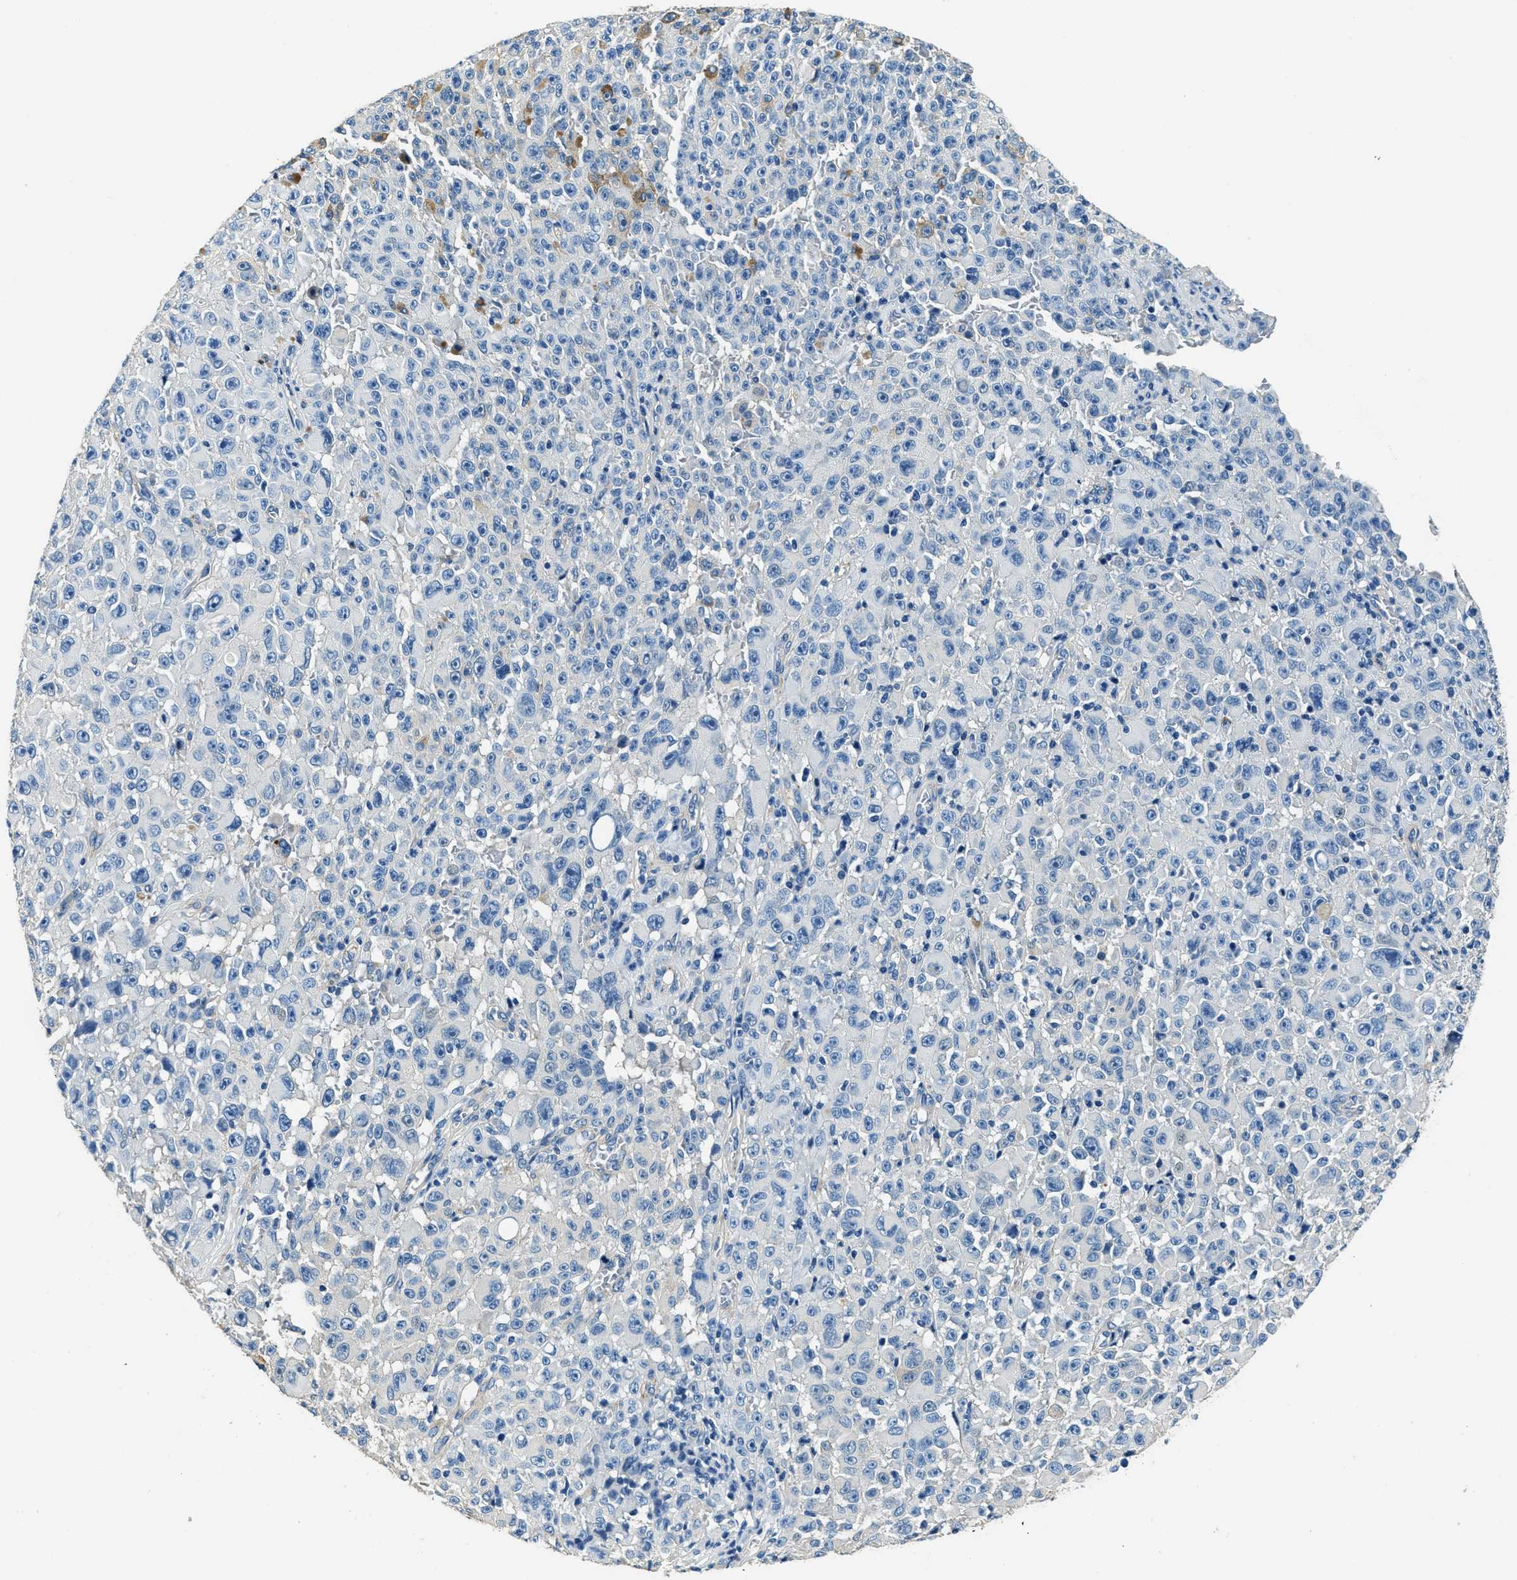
{"staining": {"intensity": "negative", "quantity": "none", "location": "none"}, "tissue": "melanoma", "cell_type": "Tumor cells", "image_type": "cancer", "snomed": [{"axis": "morphology", "description": "Malignant melanoma, NOS"}, {"axis": "topography", "description": "Skin"}], "caption": "This is a histopathology image of IHC staining of malignant melanoma, which shows no staining in tumor cells. (IHC, brightfield microscopy, high magnification).", "gene": "TMEM186", "patient": {"sex": "female", "age": 82}}